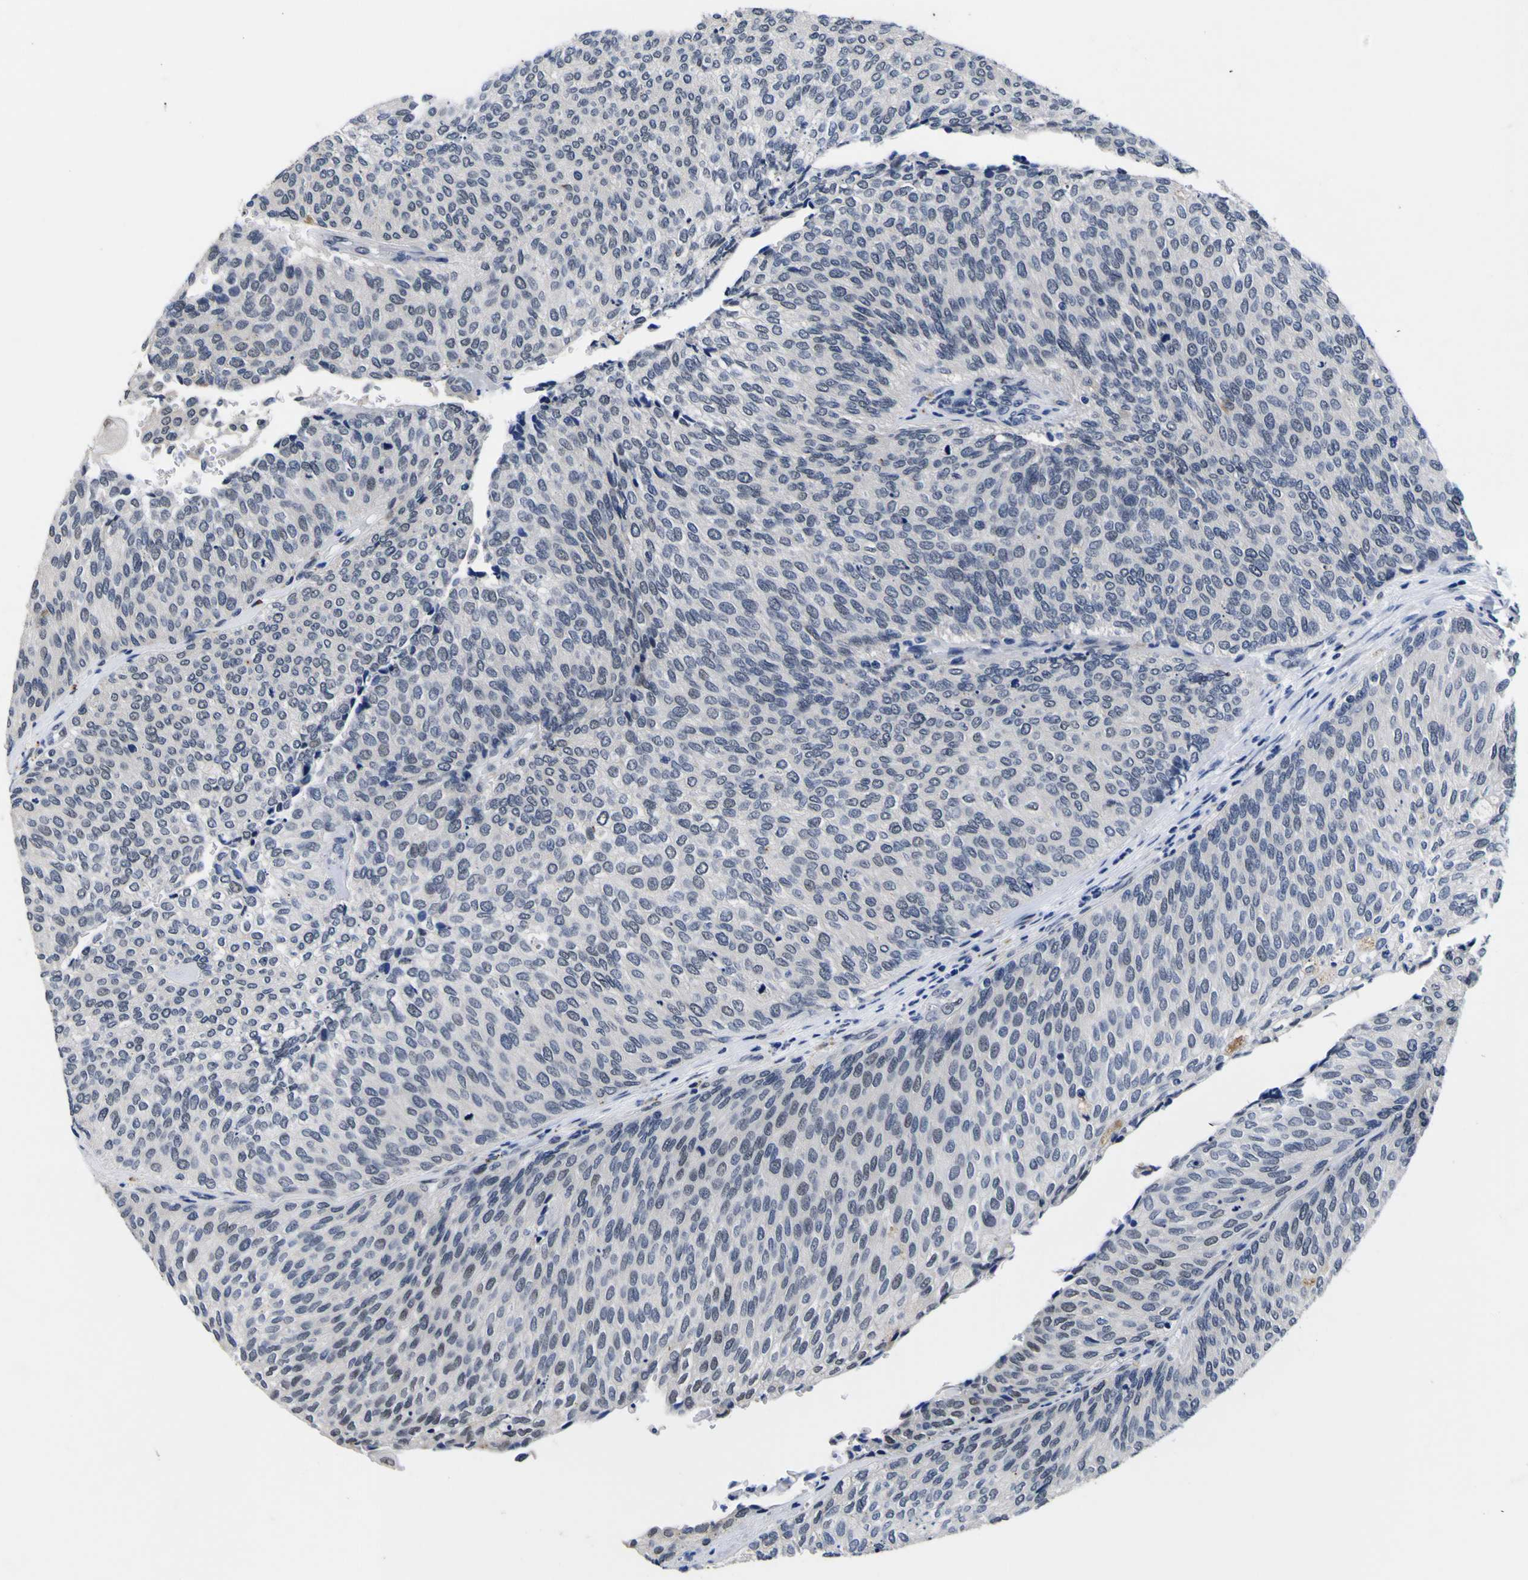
{"staining": {"intensity": "negative", "quantity": "none", "location": "none"}, "tissue": "urothelial cancer", "cell_type": "Tumor cells", "image_type": "cancer", "snomed": [{"axis": "morphology", "description": "Urothelial carcinoma, Low grade"}, {"axis": "topography", "description": "Urinary bladder"}], "caption": "This is an immunohistochemistry photomicrograph of urothelial cancer. There is no staining in tumor cells.", "gene": "IGFLR1", "patient": {"sex": "female", "age": 79}}